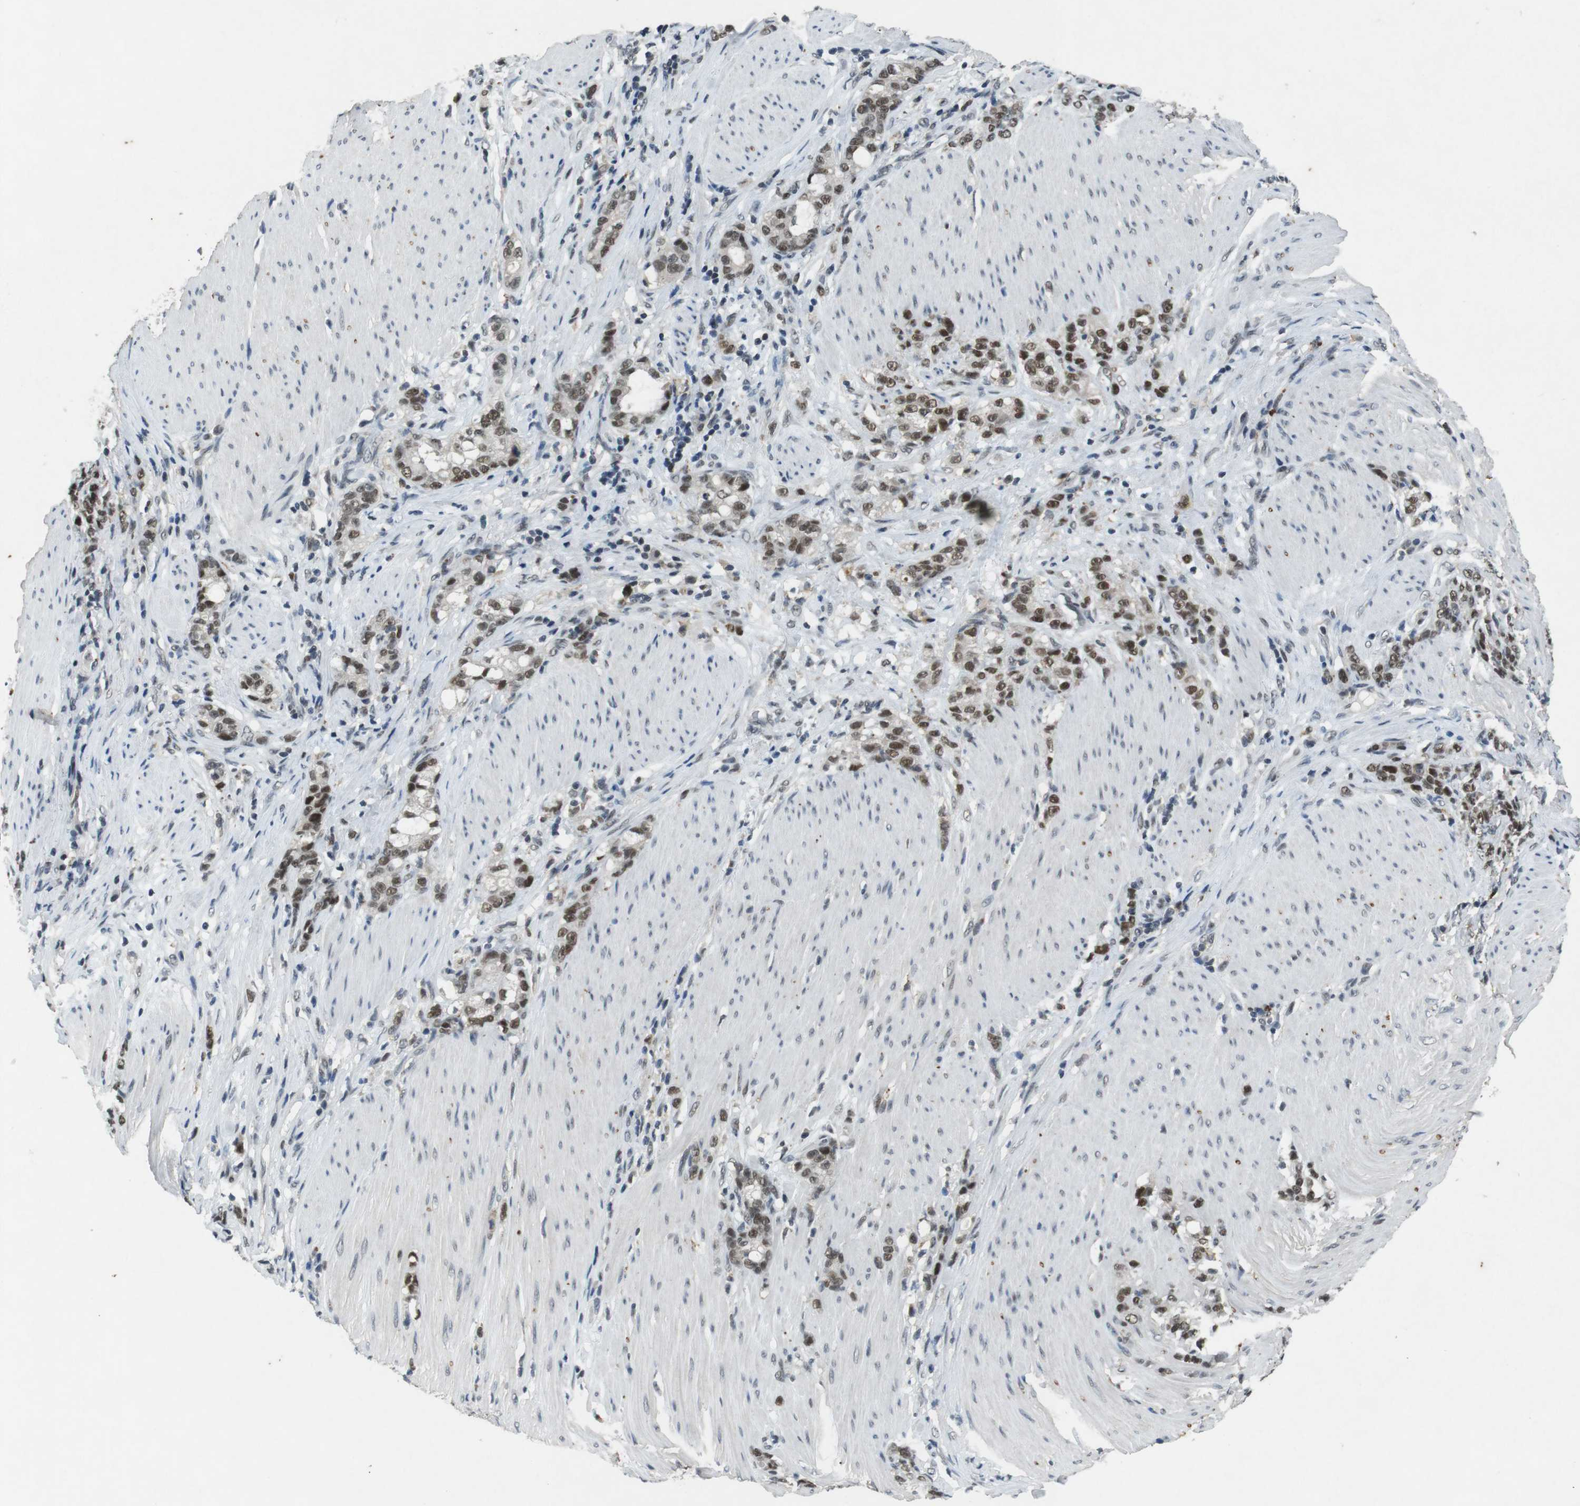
{"staining": {"intensity": "moderate", "quantity": ">75%", "location": "nuclear"}, "tissue": "stomach cancer", "cell_type": "Tumor cells", "image_type": "cancer", "snomed": [{"axis": "morphology", "description": "Adenocarcinoma, NOS"}, {"axis": "topography", "description": "Stomach, lower"}], "caption": "DAB immunohistochemical staining of adenocarcinoma (stomach) demonstrates moderate nuclear protein staining in about >75% of tumor cells. (brown staining indicates protein expression, while blue staining denotes nuclei).", "gene": "USP7", "patient": {"sex": "male", "age": 88}}